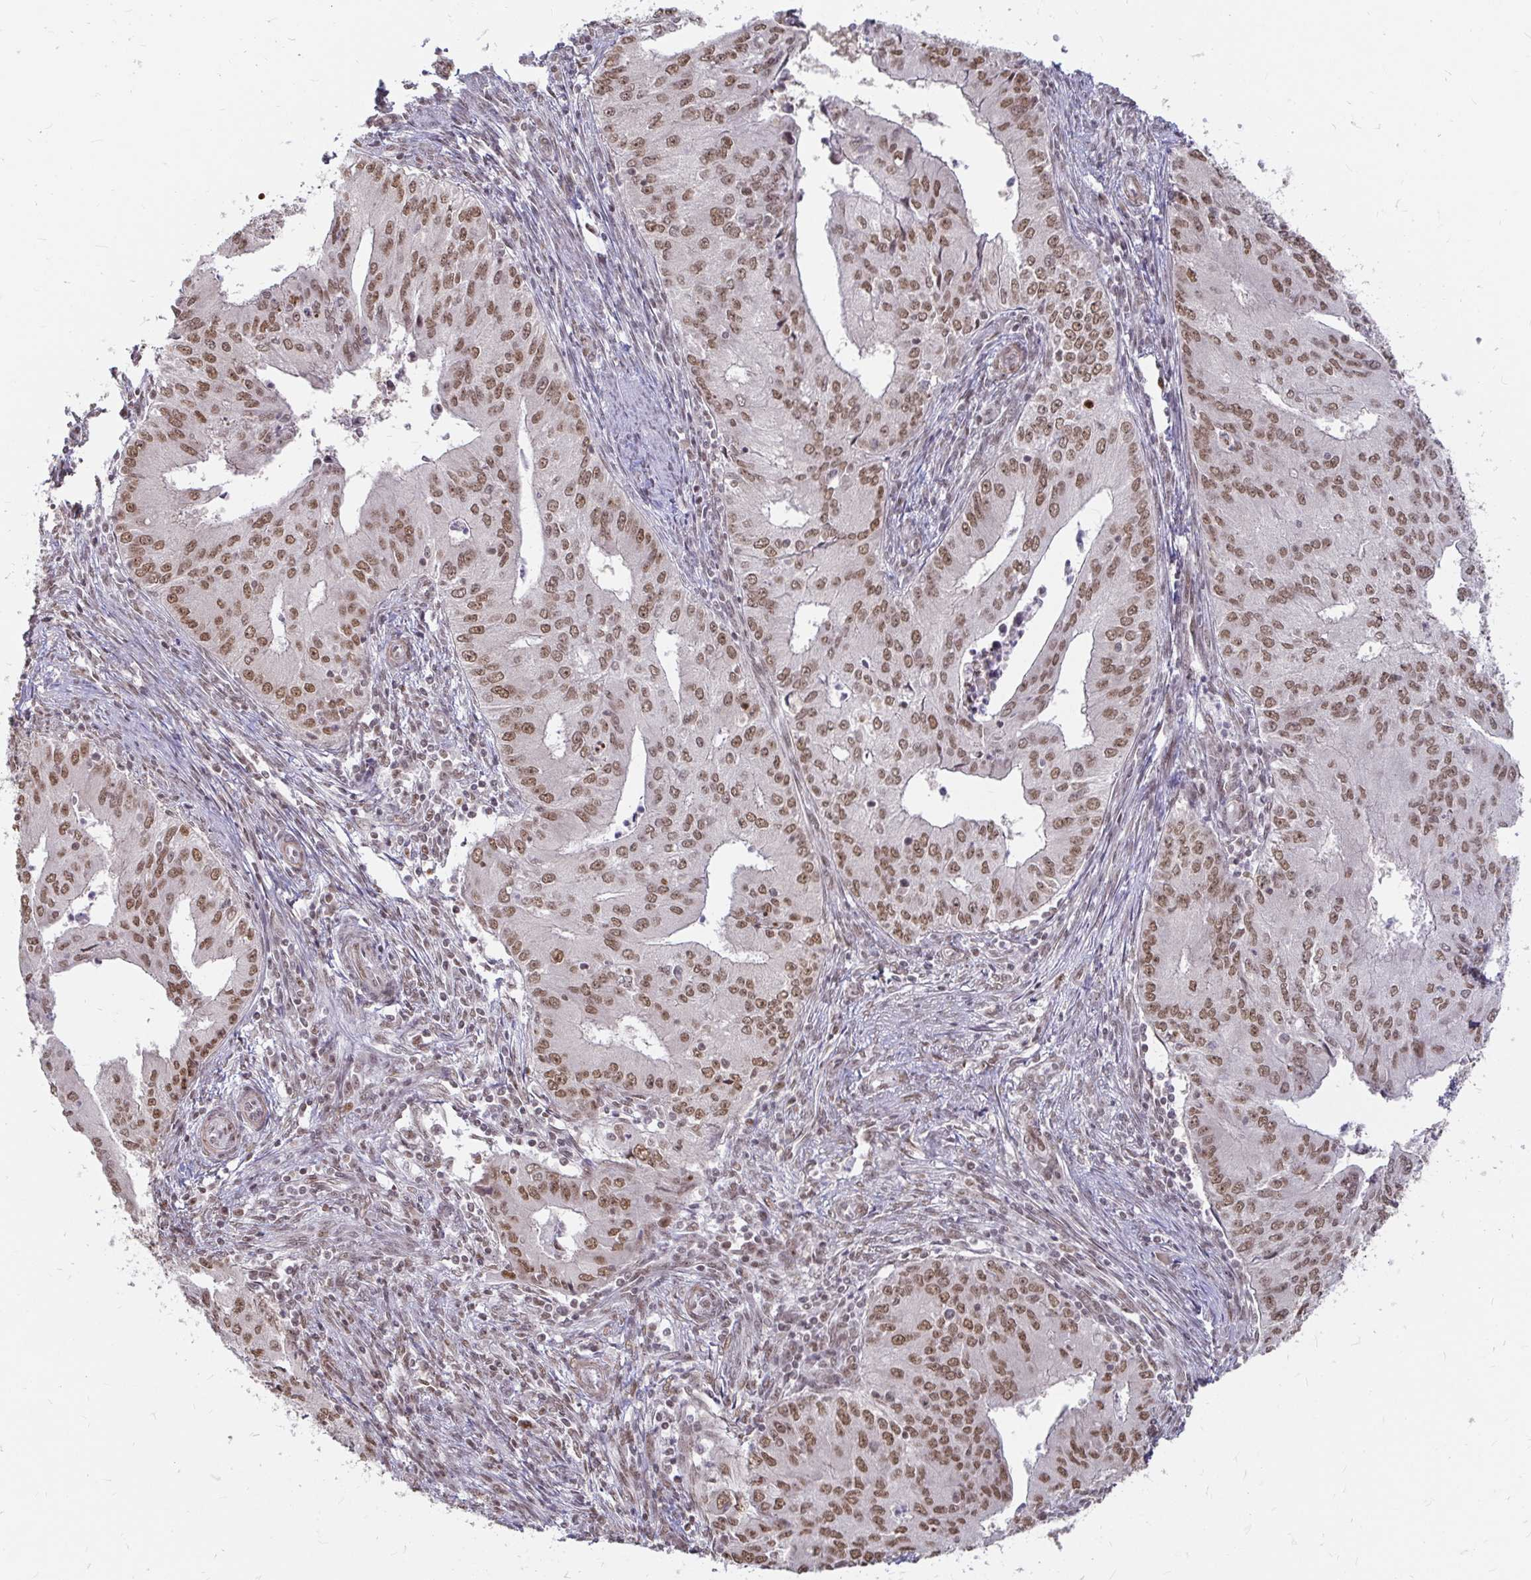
{"staining": {"intensity": "moderate", "quantity": ">75%", "location": "nuclear"}, "tissue": "endometrial cancer", "cell_type": "Tumor cells", "image_type": "cancer", "snomed": [{"axis": "morphology", "description": "Adenocarcinoma, NOS"}, {"axis": "topography", "description": "Endometrium"}], "caption": "This micrograph reveals endometrial adenocarcinoma stained with immunohistochemistry (IHC) to label a protein in brown. The nuclear of tumor cells show moderate positivity for the protein. Nuclei are counter-stained blue.", "gene": "HNRNPU", "patient": {"sex": "female", "age": 50}}